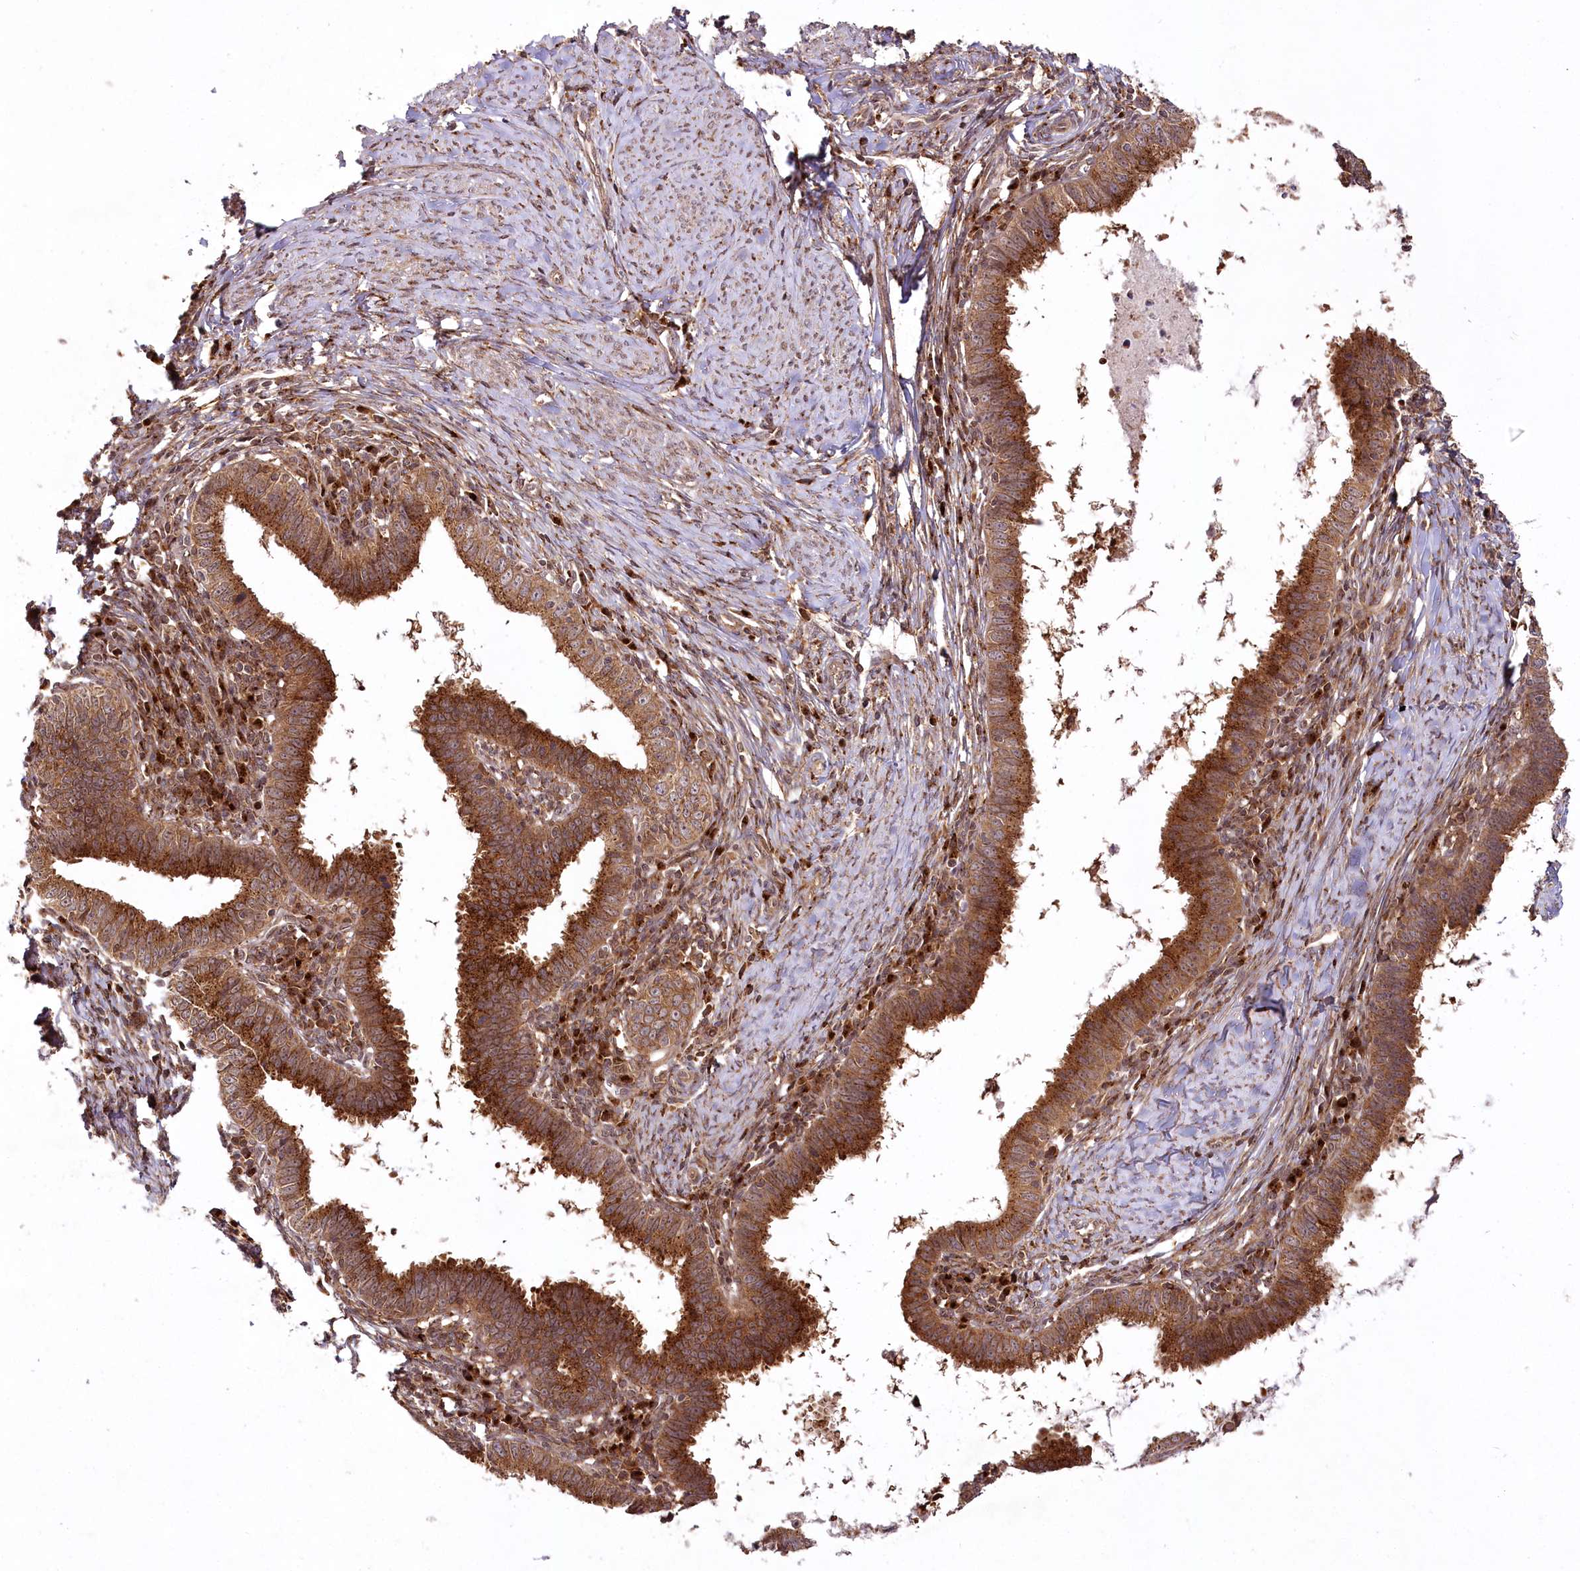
{"staining": {"intensity": "strong", "quantity": ">75%", "location": "cytoplasmic/membranous"}, "tissue": "cervical cancer", "cell_type": "Tumor cells", "image_type": "cancer", "snomed": [{"axis": "morphology", "description": "Adenocarcinoma, NOS"}, {"axis": "topography", "description": "Cervix"}], "caption": "A photomicrograph of human cervical adenocarcinoma stained for a protein reveals strong cytoplasmic/membranous brown staining in tumor cells. Immunohistochemistry stains the protein of interest in brown and the nuclei are stained blue.", "gene": "COPG1", "patient": {"sex": "female", "age": 36}}